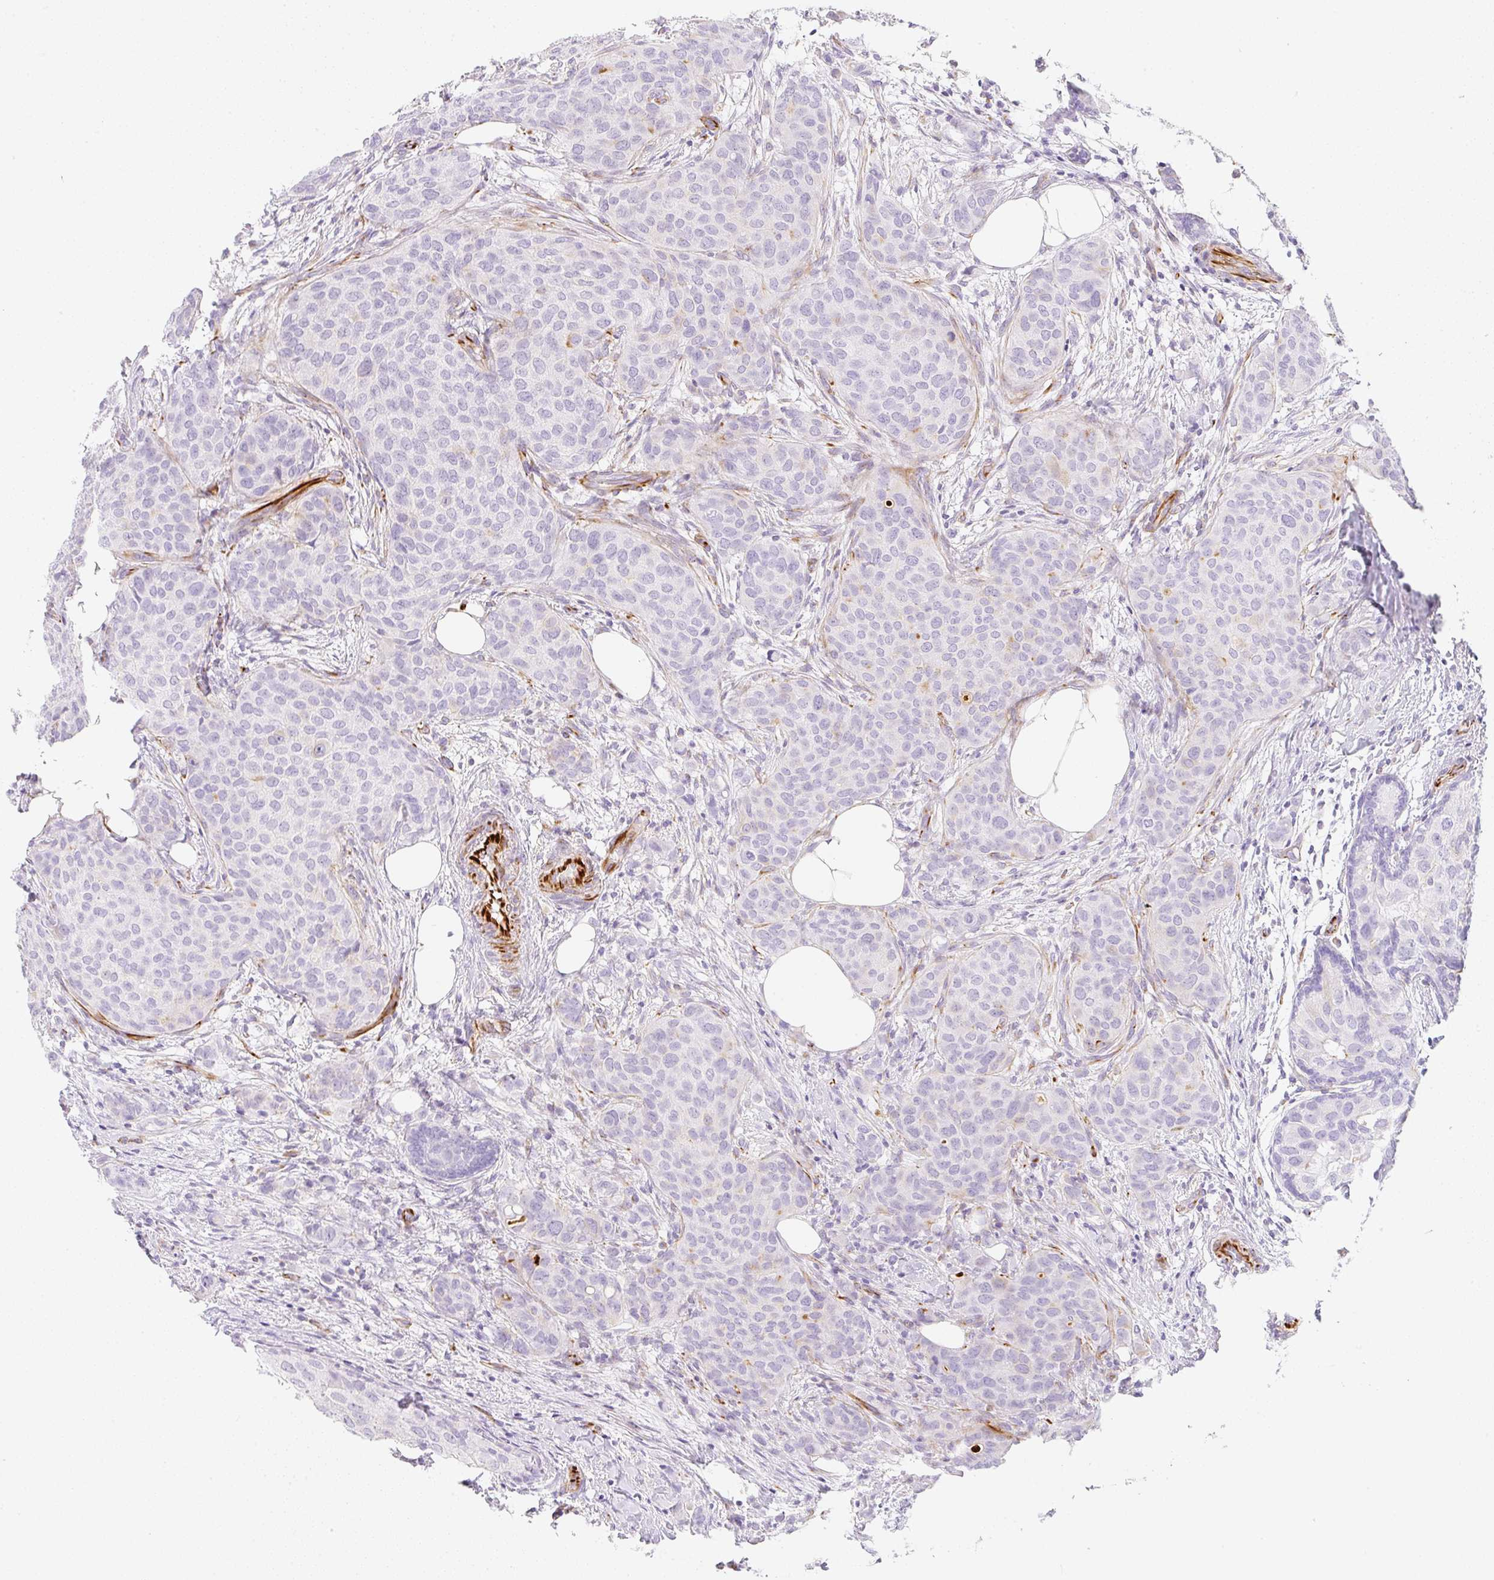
{"staining": {"intensity": "negative", "quantity": "none", "location": "none"}, "tissue": "breast cancer", "cell_type": "Tumor cells", "image_type": "cancer", "snomed": [{"axis": "morphology", "description": "Duct carcinoma"}, {"axis": "topography", "description": "Breast"}], "caption": "Human breast cancer stained for a protein using IHC demonstrates no staining in tumor cells.", "gene": "ZNF689", "patient": {"sex": "female", "age": 47}}